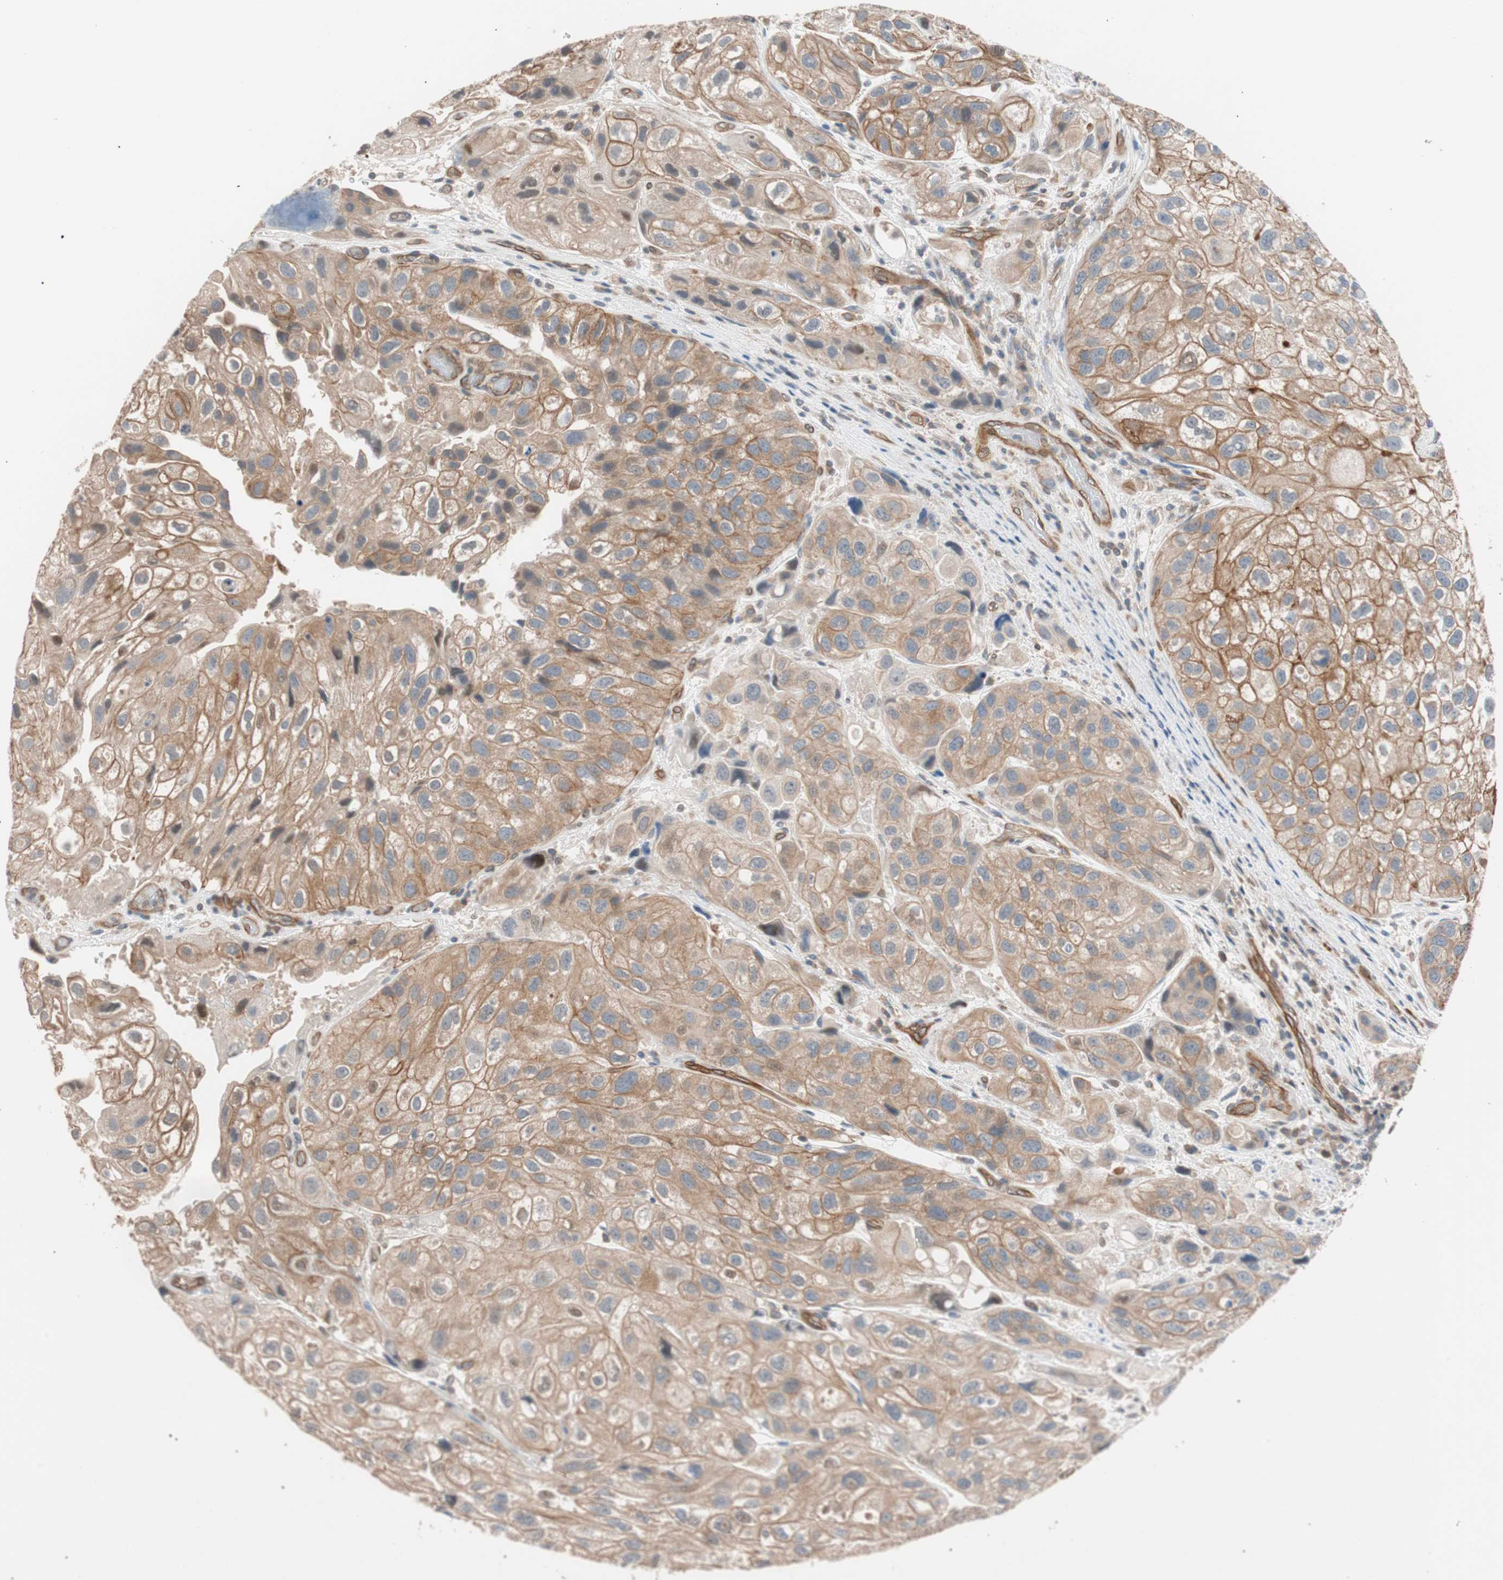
{"staining": {"intensity": "moderate", "quantity": ">75%", "location": "cytoplasmic/membranous"}, "tissue": "urothelial cancer", "cell_type": "Tumor cells", "image_type": "cancer", "snomed": [{"axis": "morphology", "description": "Urothelial carcinoma, High grade"}, {"axis": "topography", "description": "Urinary bladder"}], "caption": "Immunohistochemistry micrograph of human urothelial carcinoma (high-grade) stained for a protein (brown), which reveals medium levels of moderate cytoplasmic/membranous expression in about >75% of tumor cells.", "gene": "SMG1", "patient": {"sex": "female", "age": 64}}